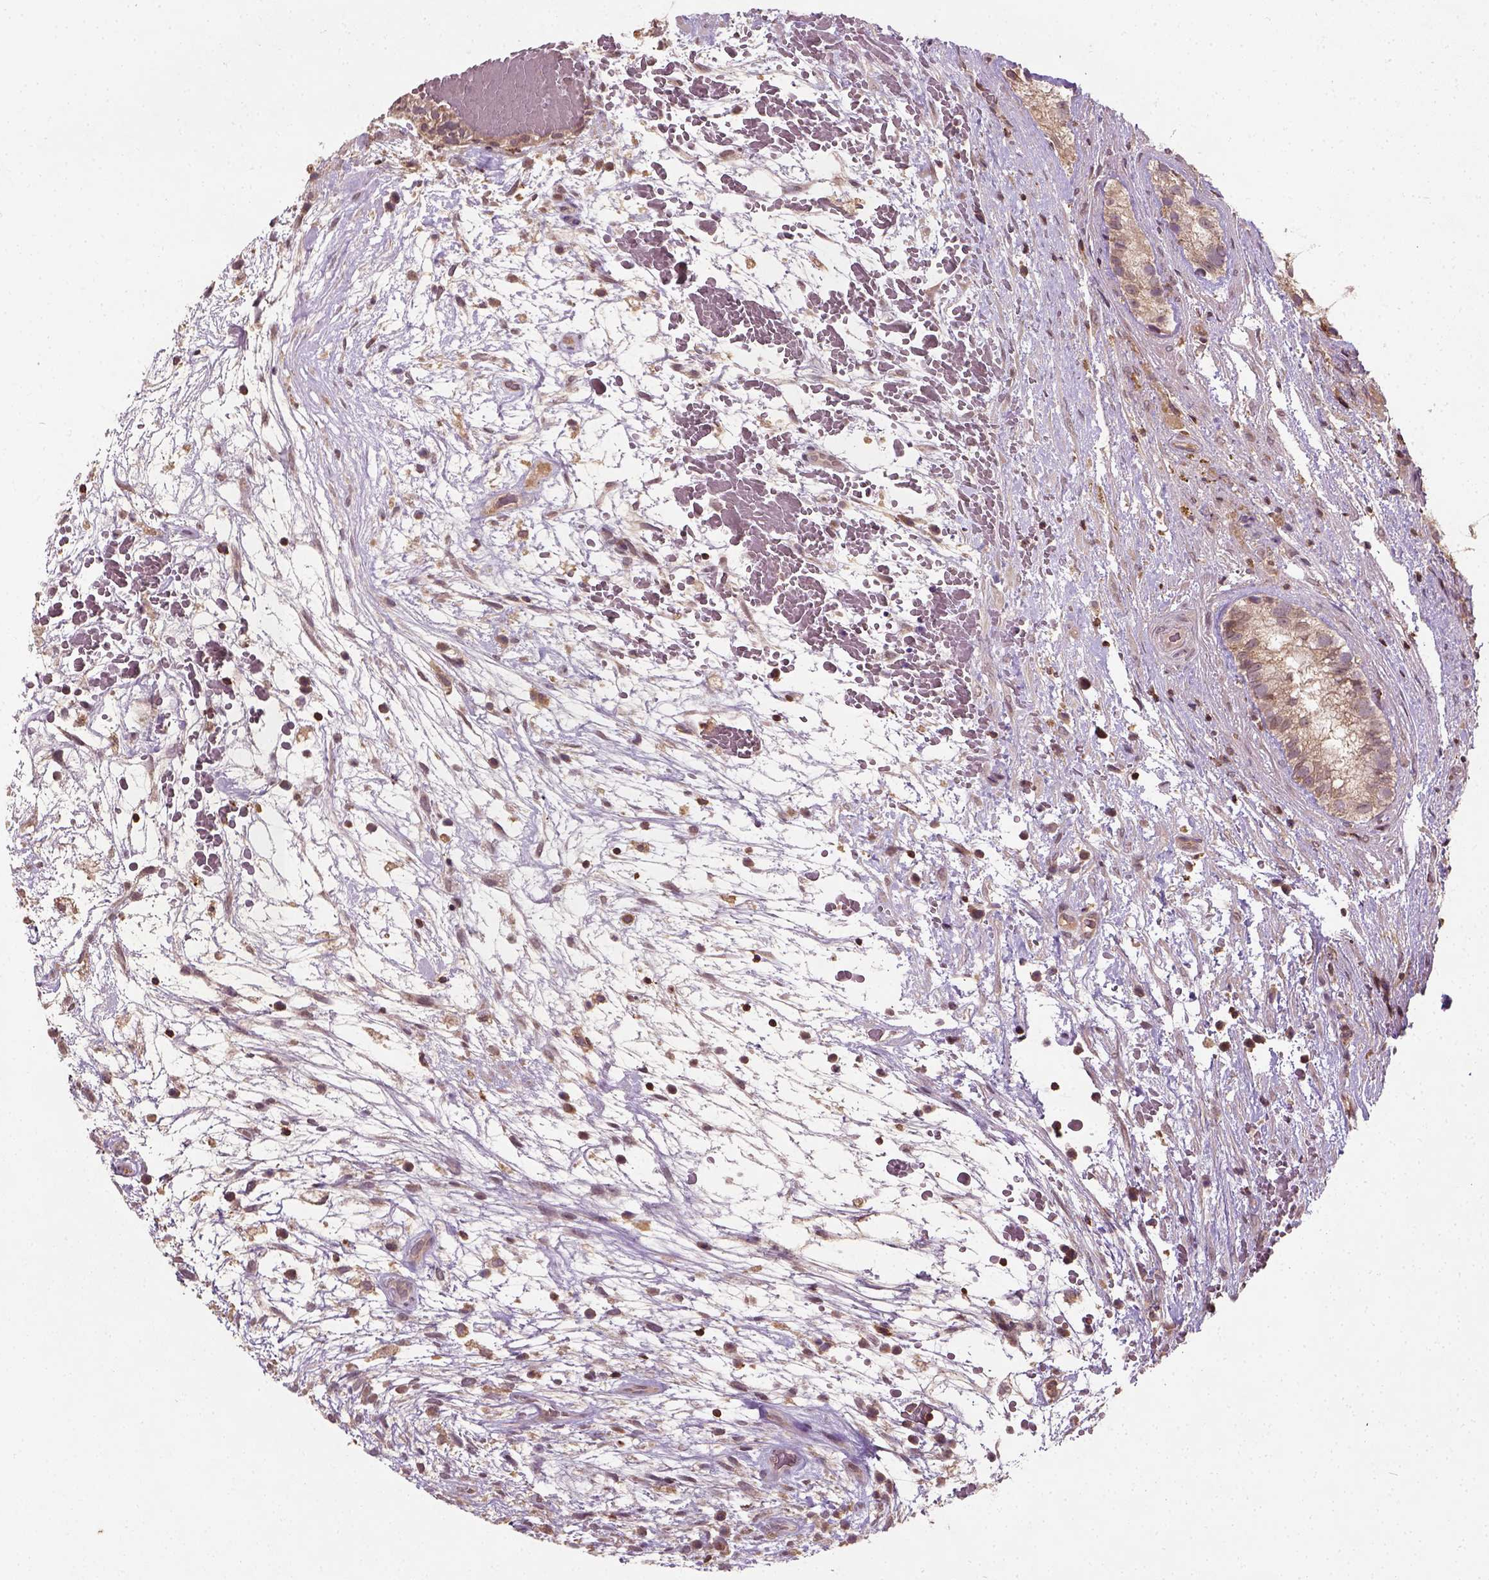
{"staining": {"intensity": "weak", "quantity": ">75%", "location": "cytoplasmic/membranous"}, "tissue": "testis cancer", "cell_type": "Tumor cells", "image_type": "cancer", "snomed": [{"axis": "morphology", "description": "Normal tissue, NOS"}, {"axis": "morphology", "description": "Carcinoma, Embryonal, NOS"}, {"axis": "topography", "description": "Testis"}], "caption": "Immunohistochemical staining of embryonal carcinoma (testis) exhibits low levels of weak cytoplasmic/membranous protein positivity in about >75% of tumor cells.", "gene": "CAMKK1", "patient": {"sex": "male", "age": 32}}